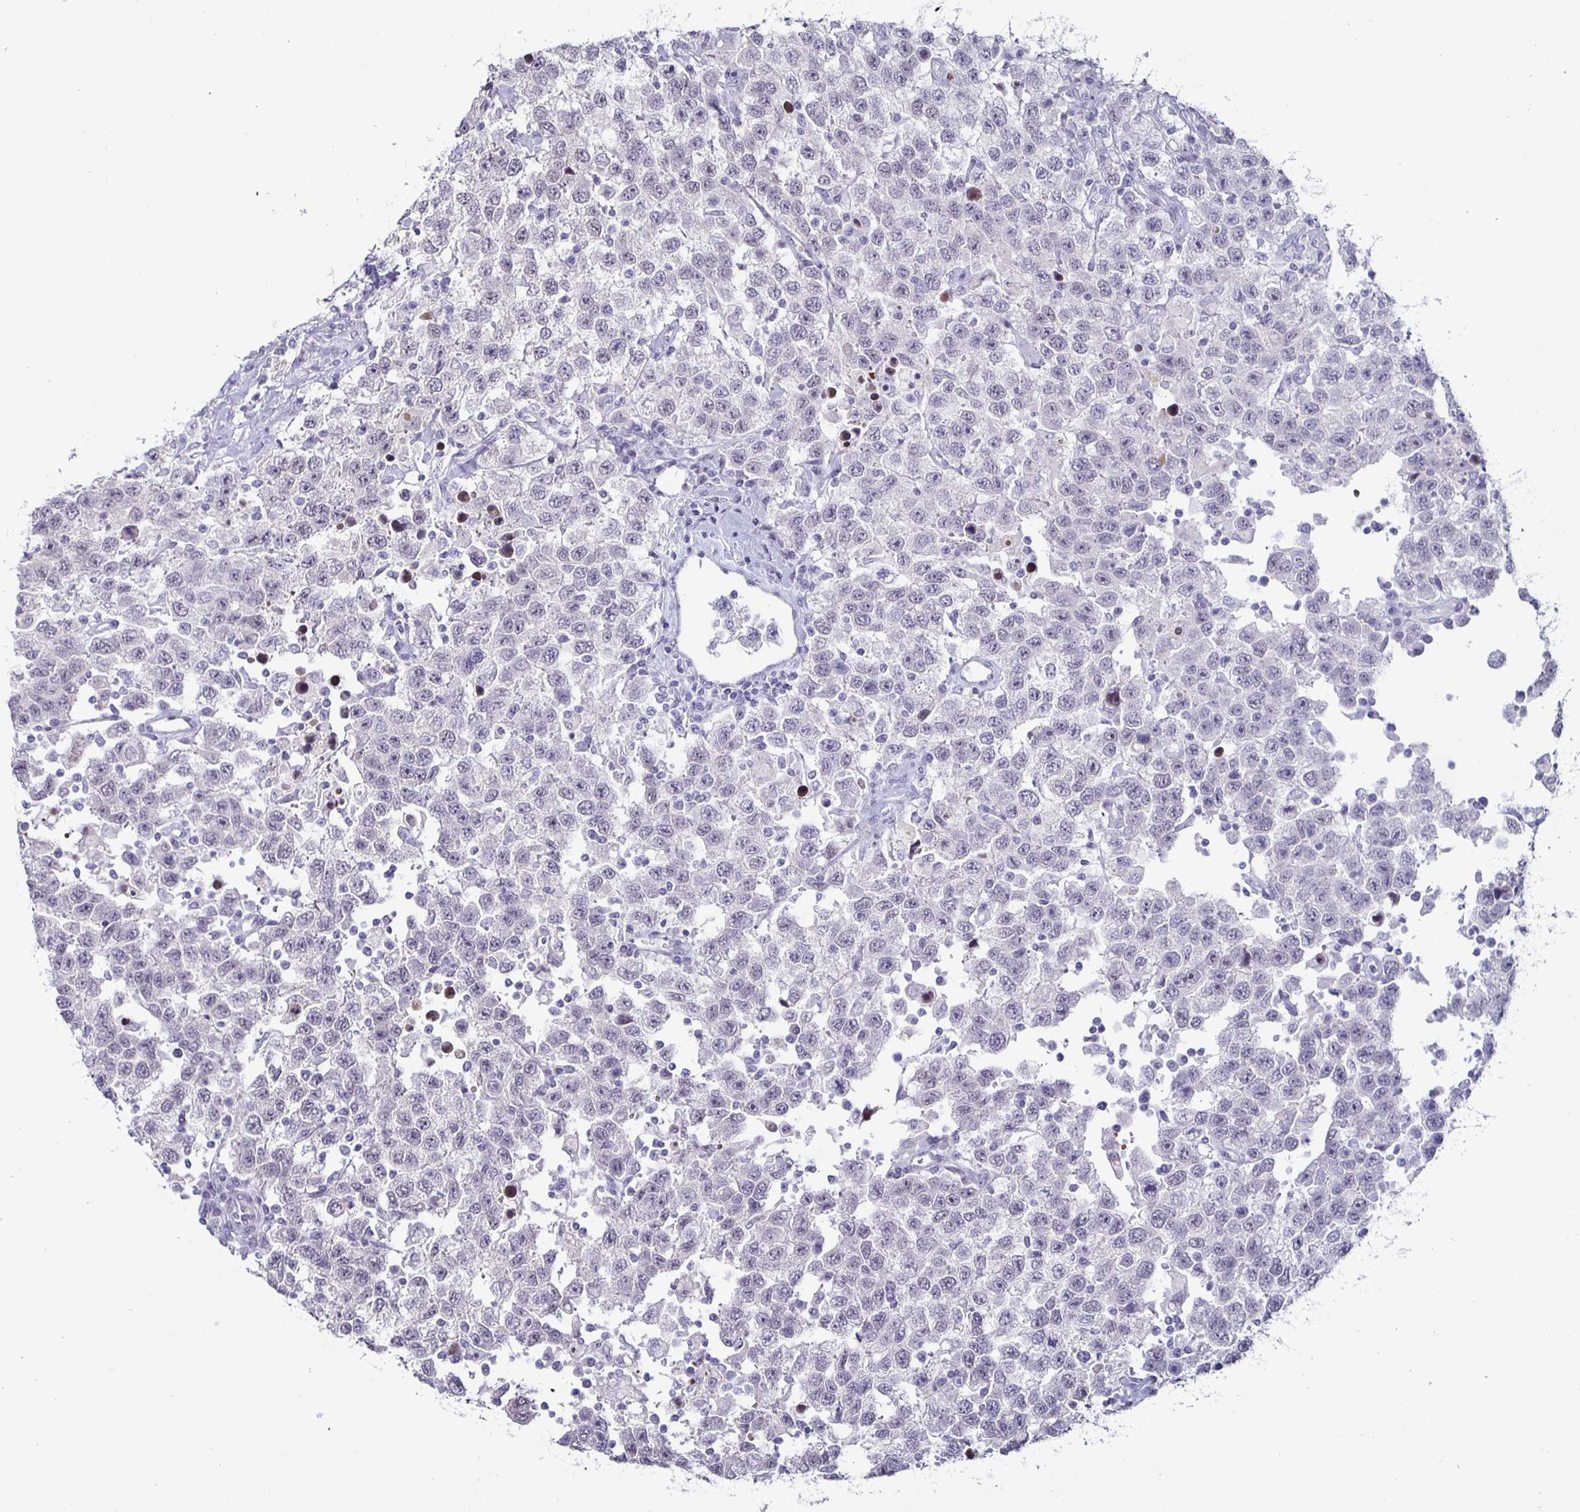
{"staining": {"intensity": "negative", "quantity": "none", "location": "none"}, "tissue": "testis cancer", "cell_type": "Tumor cells", "image_type": "cancer", "snomed": [{"axis": "morphology", "description": "Seminoma, NOS"}, {"axis": "topography", "description": "Testis"}], "caption": "This is an IHC image of human seminoma (testis). There is no staining in tumor cells.", "gene": "OOSP2", "patient": {"sex": "male", "age": 41}}